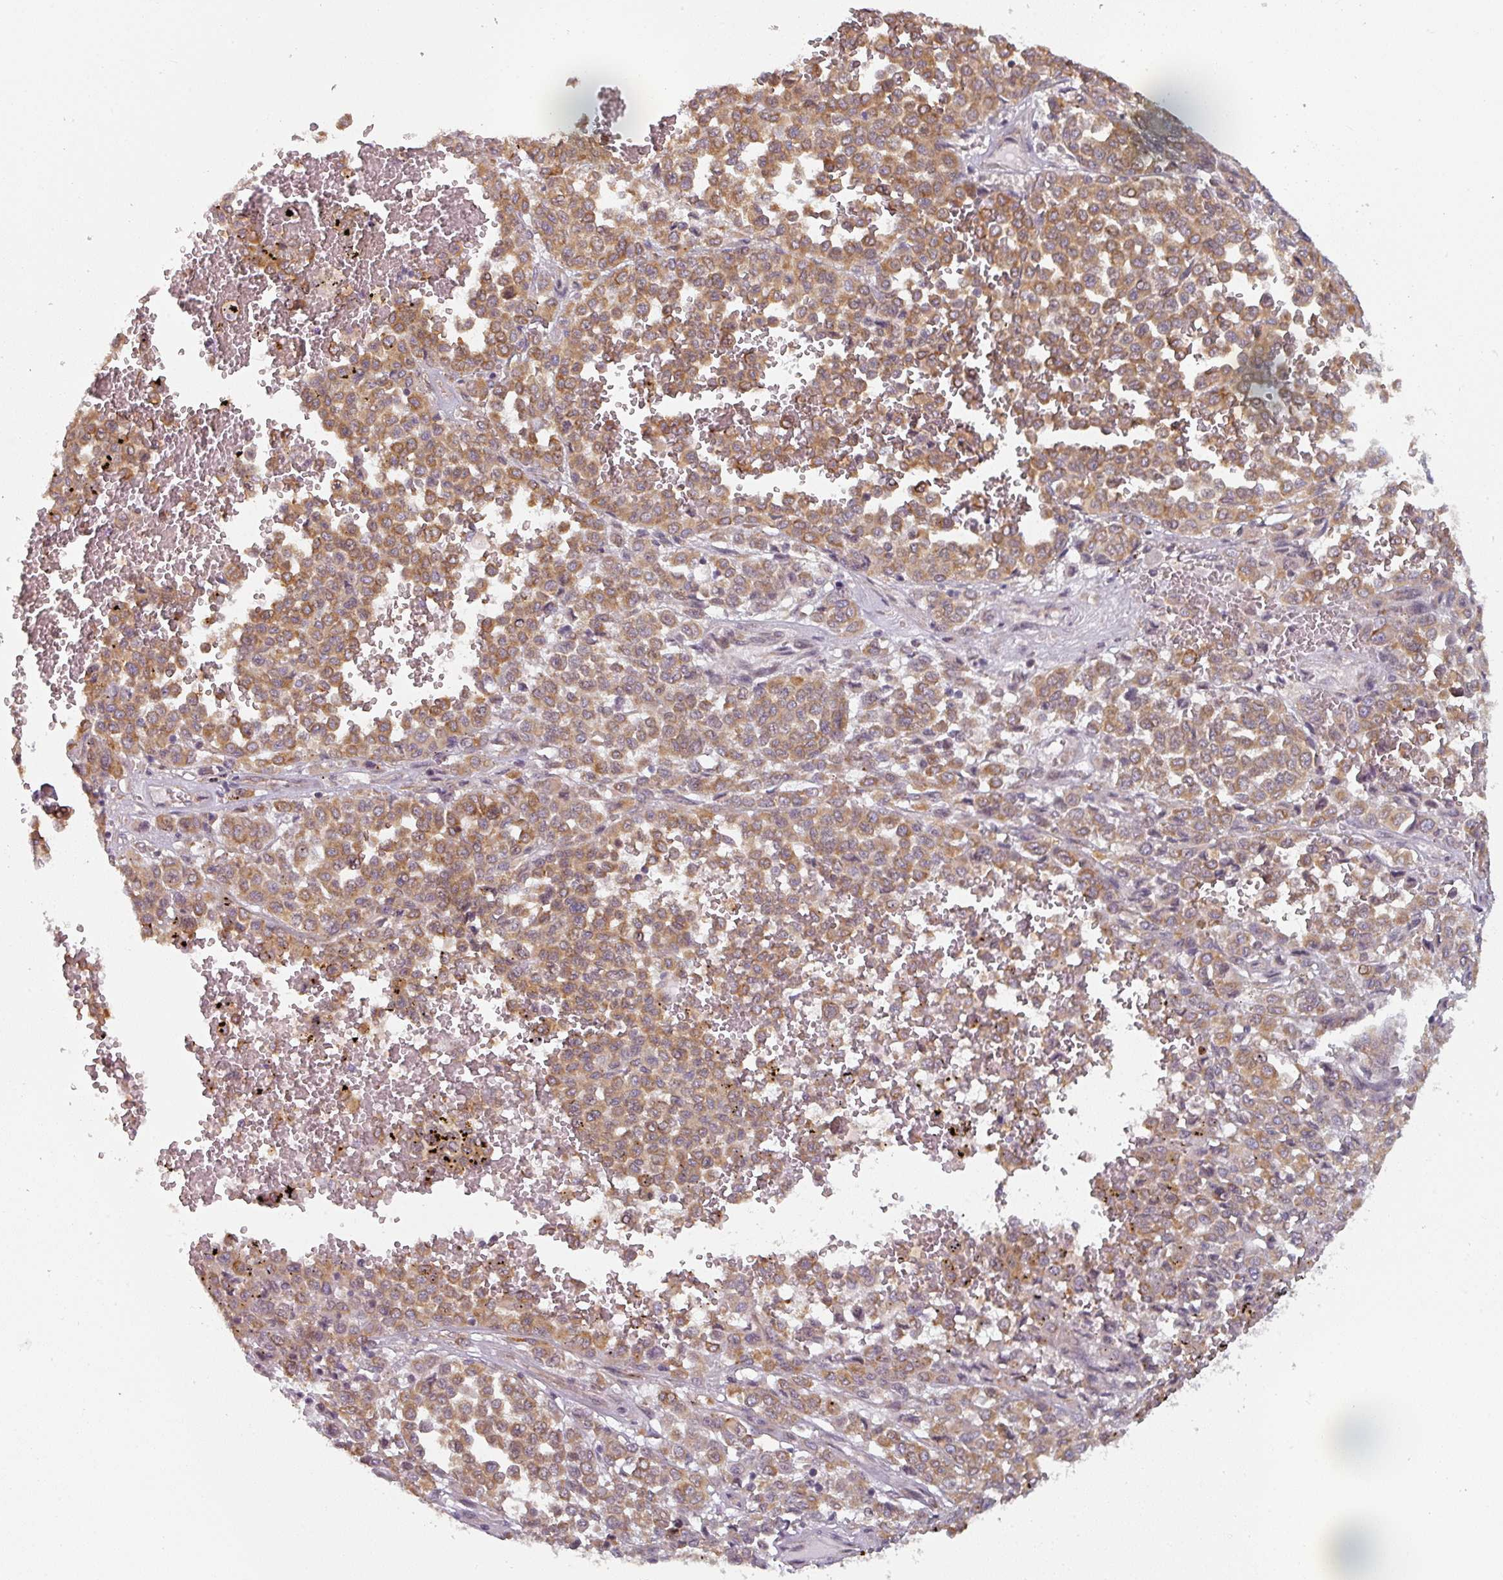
{"staining": {"intensity": "moderate", "quantity": ">75%", "location": "cytoplasmic/membranous"}, "tissue": "melanoma", "cell_type": "Tumor cells", "image_type": "cancer", "snomed": [{"axis": "morphology", "description": "Malignant melanoma, Metastatic site"}, {"axis": "topography", "description": "Pancreas"}], "caption": "Human malignant melanoma (metastatic site) stained with a protein marker exhibits moderate staining in tumor cells.", "gene": "TAPT1", "patient": {"sex": "female", "age": 30}}